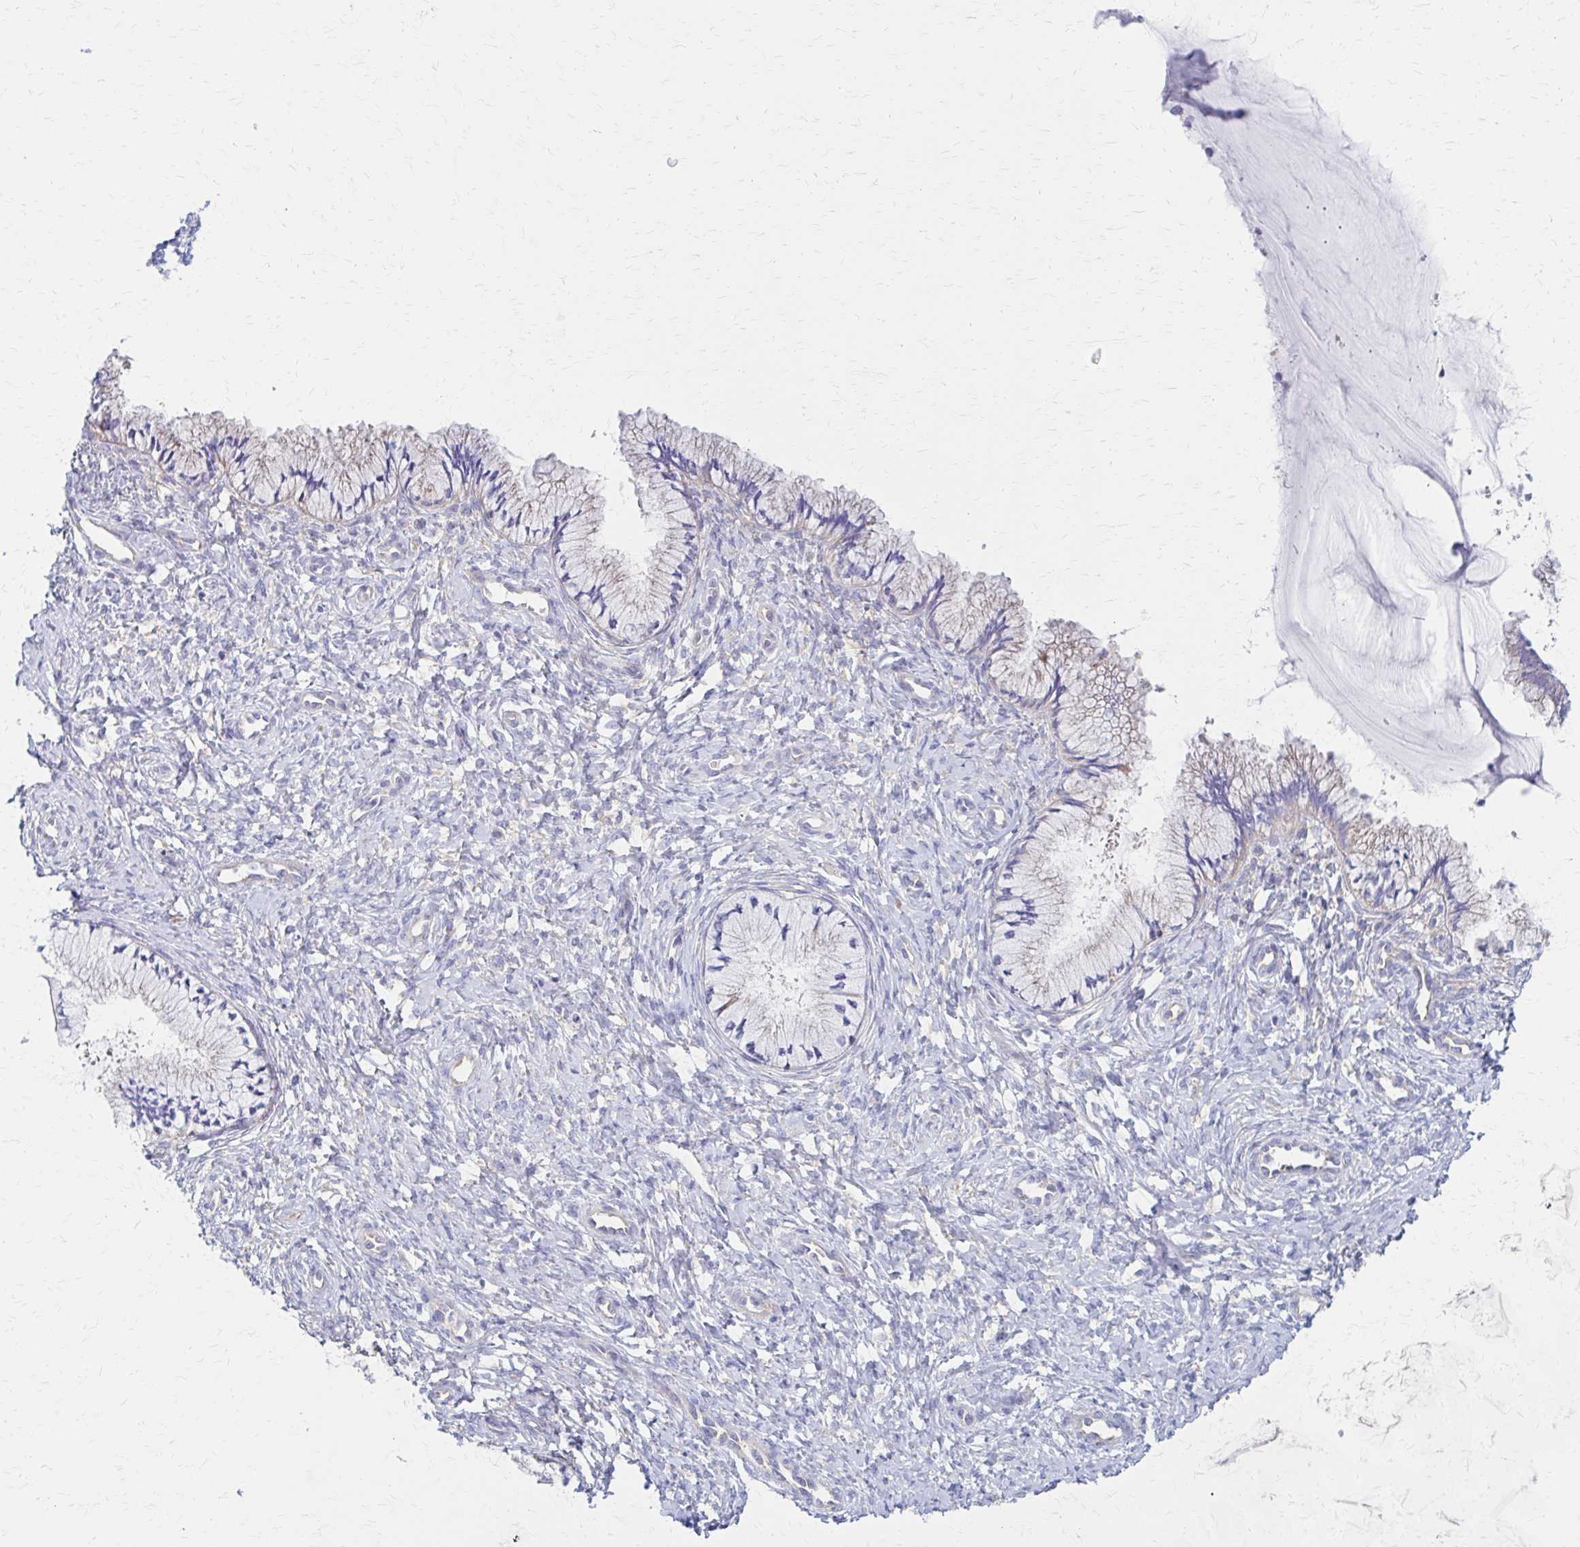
{"staining": {"intensity": "negative", "quantity": "none", "location": "none"}, "tissue": "cervix", "cell_type": "Glandular cells", "image_type": "normal", "snomed": [{"axis": "morphology", "description": "Normal tissue, NOS"}, {"axis": "topography", "description": "Cervix"}], "caption": "A high-resolution photomicrograph shows immunohistochemistry staining of benign cervix, which reveals no significant staining in glandular cells.", "gene": "RPL27A", "patient": {"sex": "female", "age": 37}}